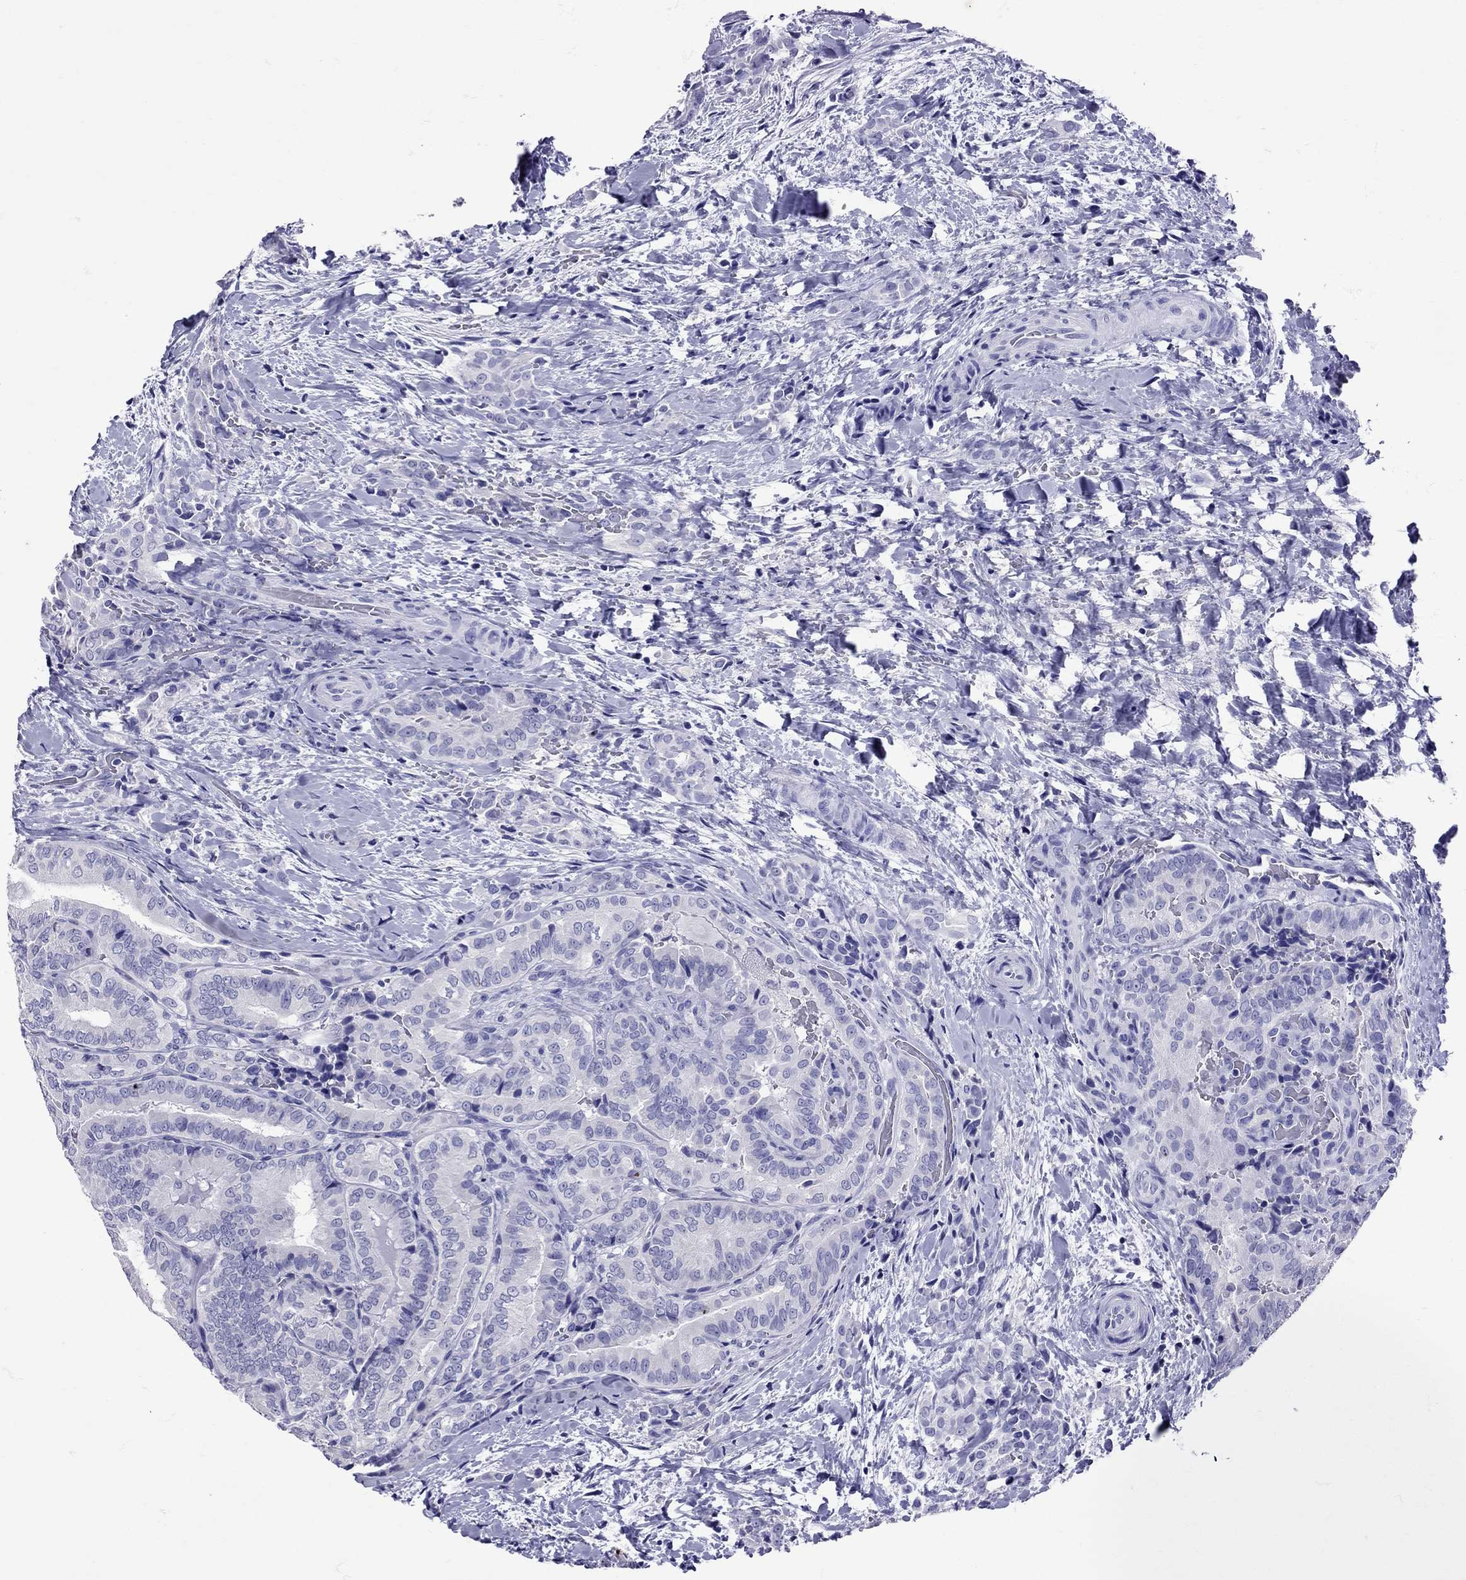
{"staining": {"intensity": "negative", "quantity": "none", "location": "none"}, "tissue": "thyroid cancer", "cell_type": "Tumor cells", "image_type": "cancer", "snomed": [{"axis": "morphology", "description": "Papillary adenocarcinoma, NOS"}, {"axis": "topography", "description": "Thyroid gland"}], "caption": "Tumor cells show no significant protein staining in thyroid papillary adenocarcinoma.", "gene": "AVP", "patient": {"sex": "male", "age": 61}}